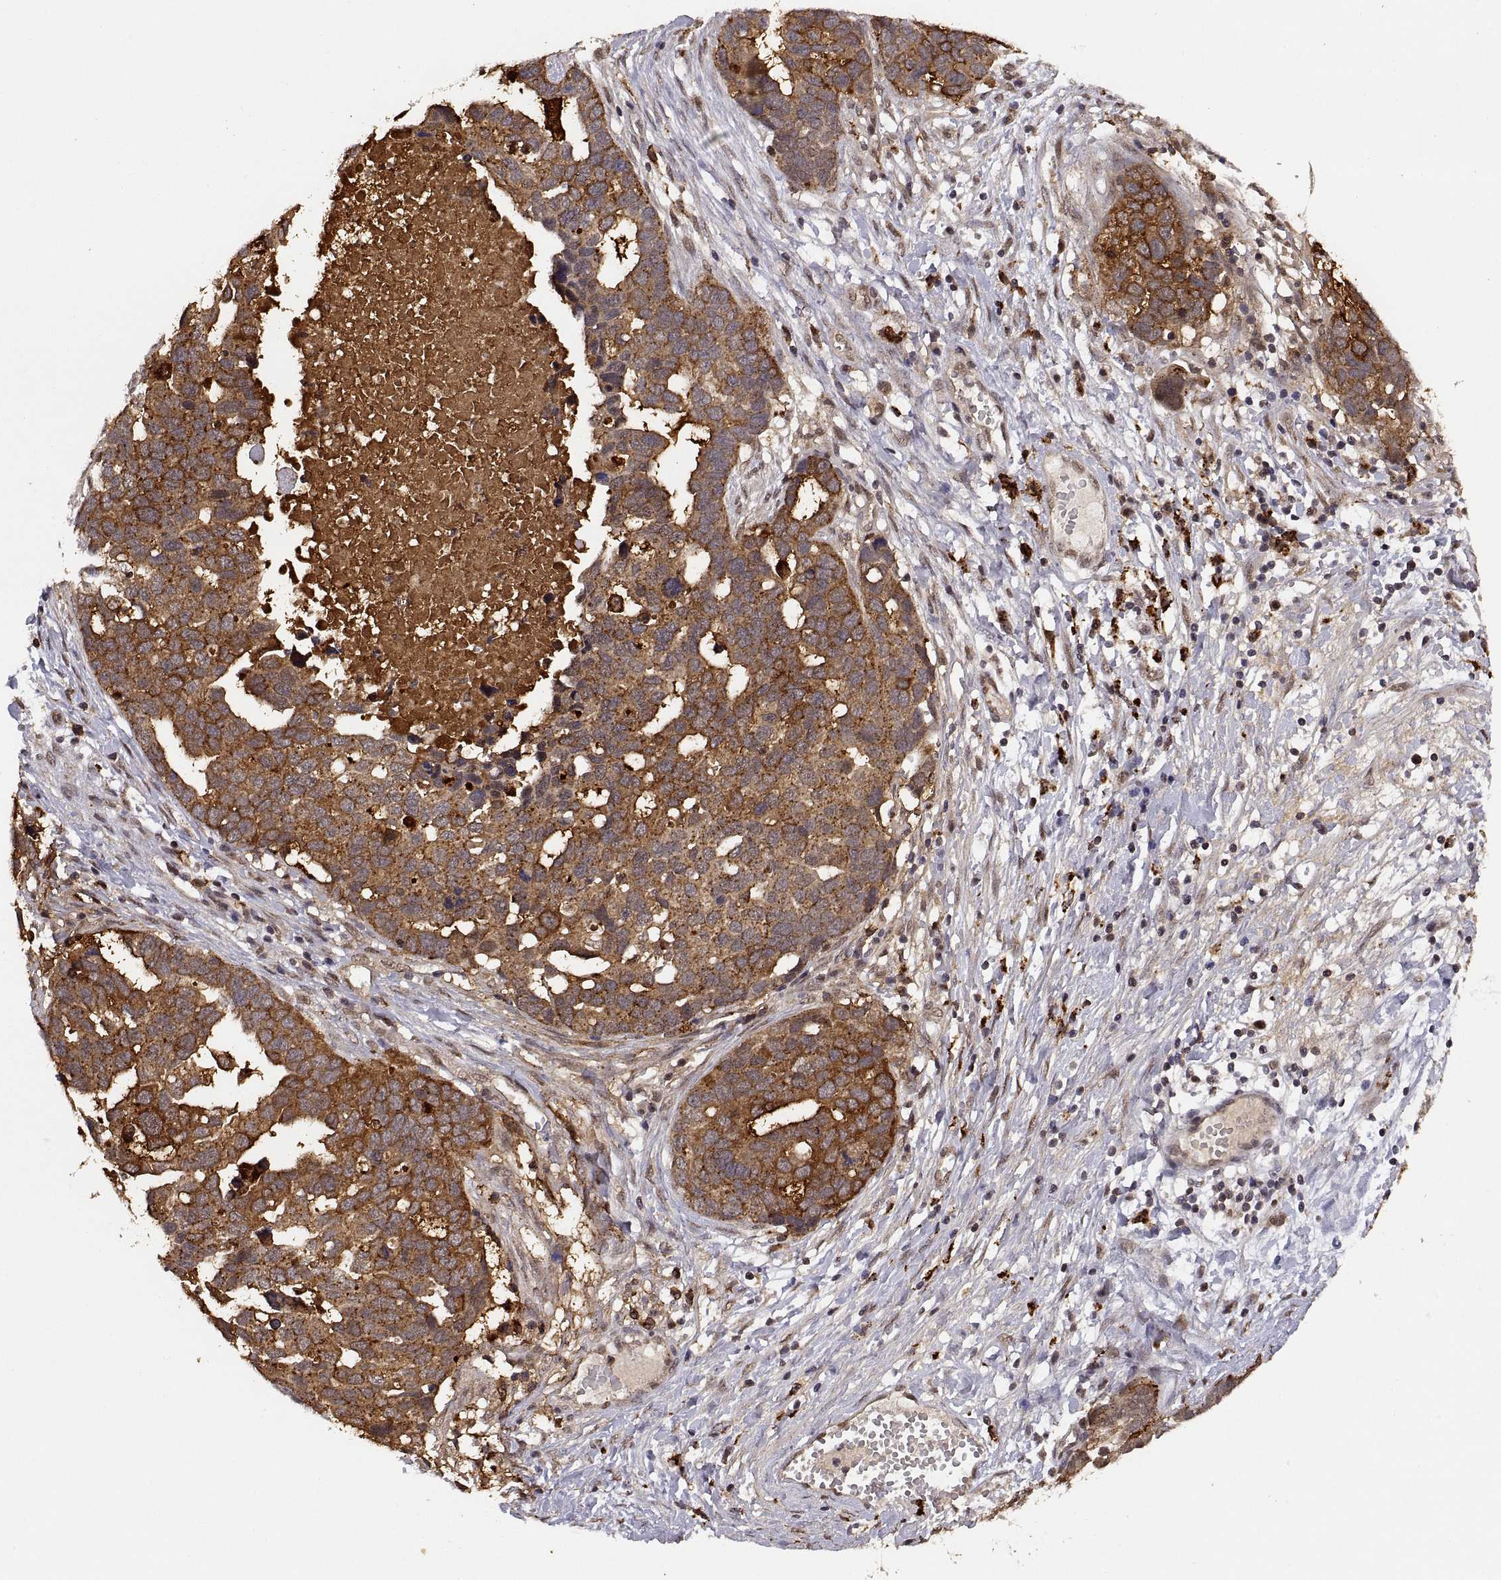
{"staining": {"intensity": "strong", "quantity": "25%-75%", "location": "cytoplasmic/membranous"}, "tissue": "ovarian cancer", "cell_type": "Tumor cells", "image_type": "cancer", "snomed": [{"axis": "morphology", "description": "Cystadenocarcinoma, serous, NOS"}, {"axis": "topography", "description": "Ovary"}], "caption": "The image exhibits immunohistochemical staining of serous cystadenocarcinoma (ovarian). There is strong cytoplasmic/membranous expression is identified in approximately 25%-75% of tumor cells.", "gene": "PSMC2", "patient": {"sex": "female", "age": 54}}